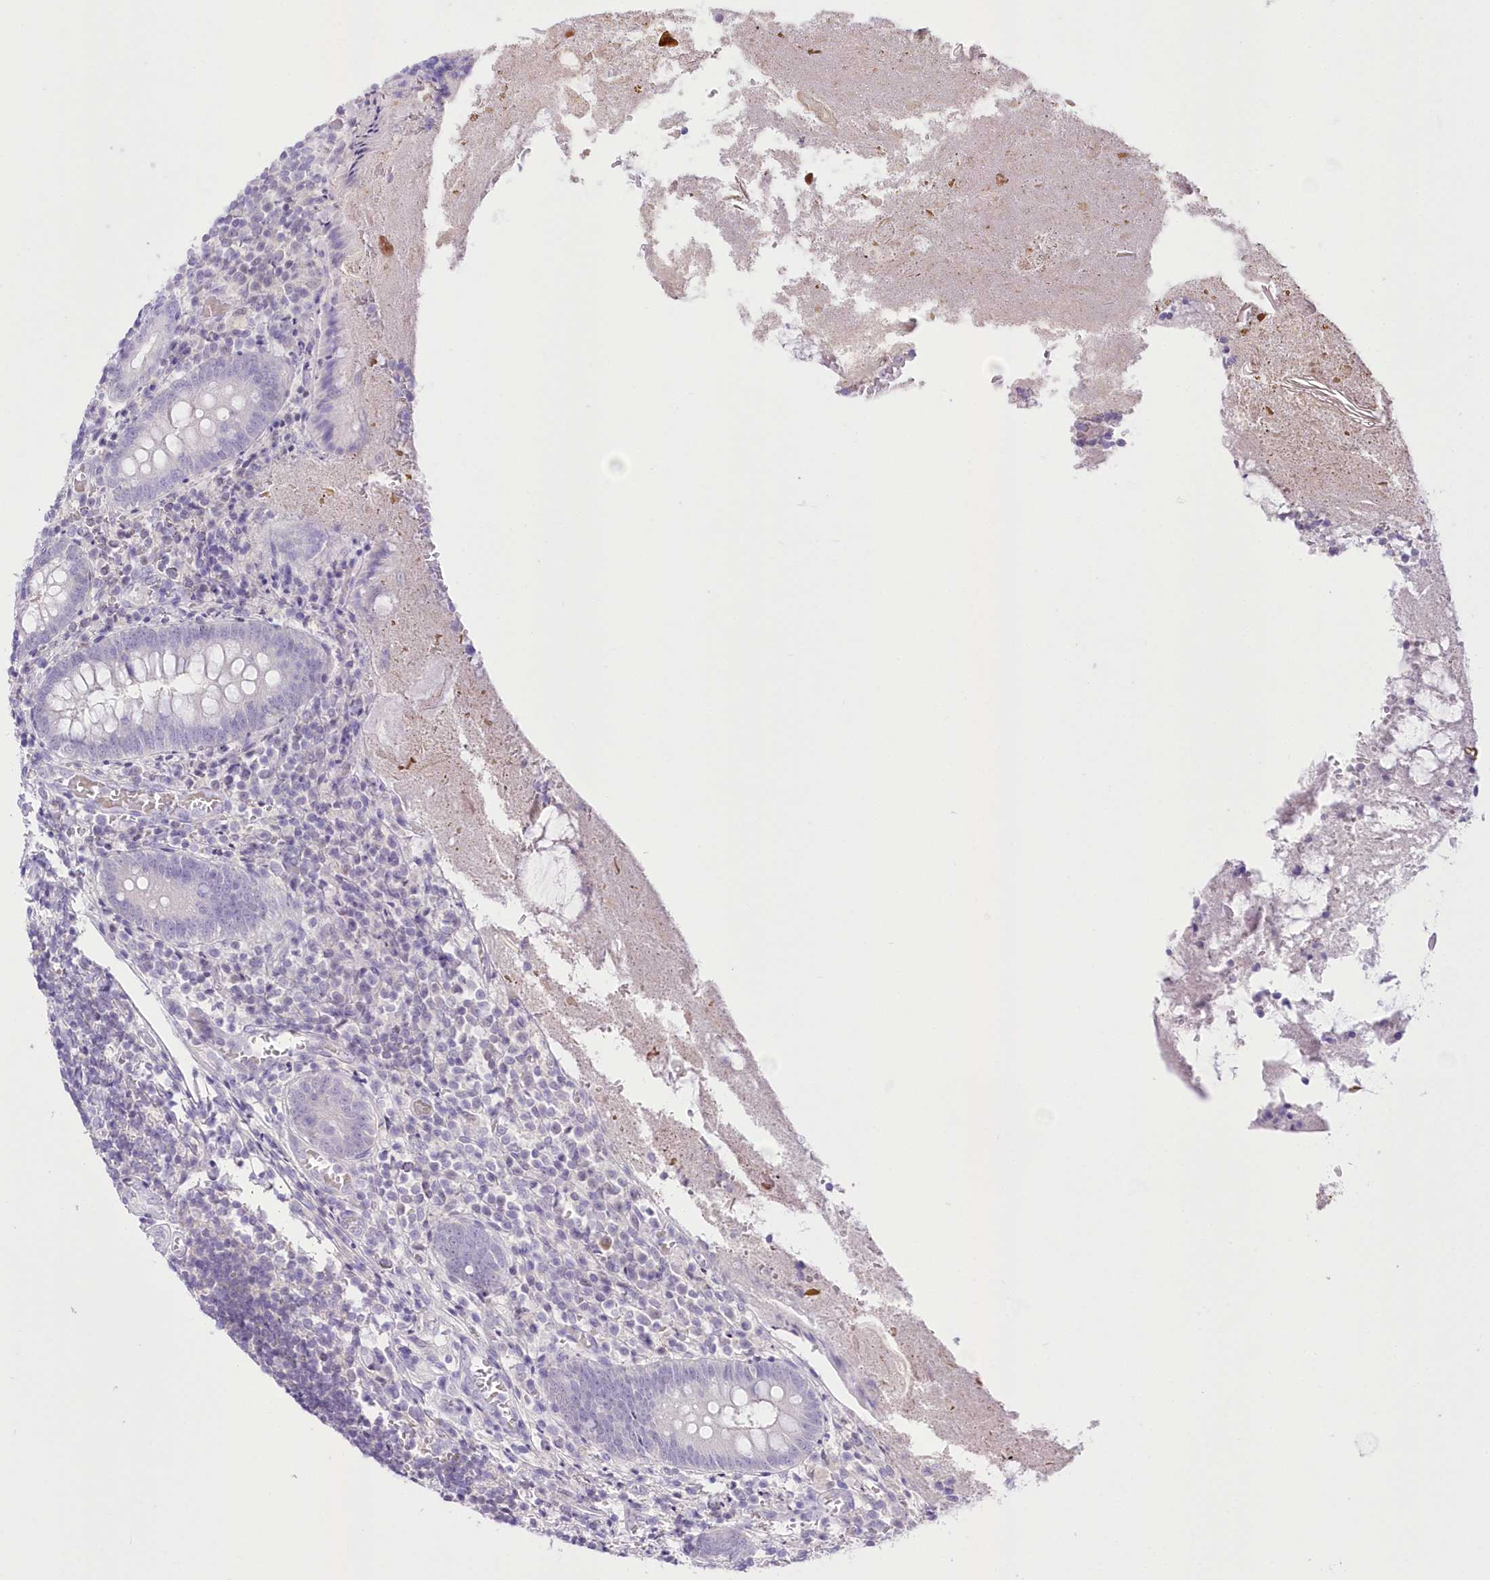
{"staining": {"intensity": "negative", "quantity": "none", "location": "none"}, "tissue": "appendix", "cell_type": "Glandular cells", "image_type": "normal", "snomed": [{"axis": "morphology", "description": "Normal tissue, NOS"}, {"axis": "topography", "description": "Appendix"}], "caption": "A micrograph of human appendix is negative for staining in glandular cells. (Immunohistochemistry (ihc), brightfield microscopy, high magnification).", "gene": "UBA6", "patient": {"sex": "female", "age": 17}}